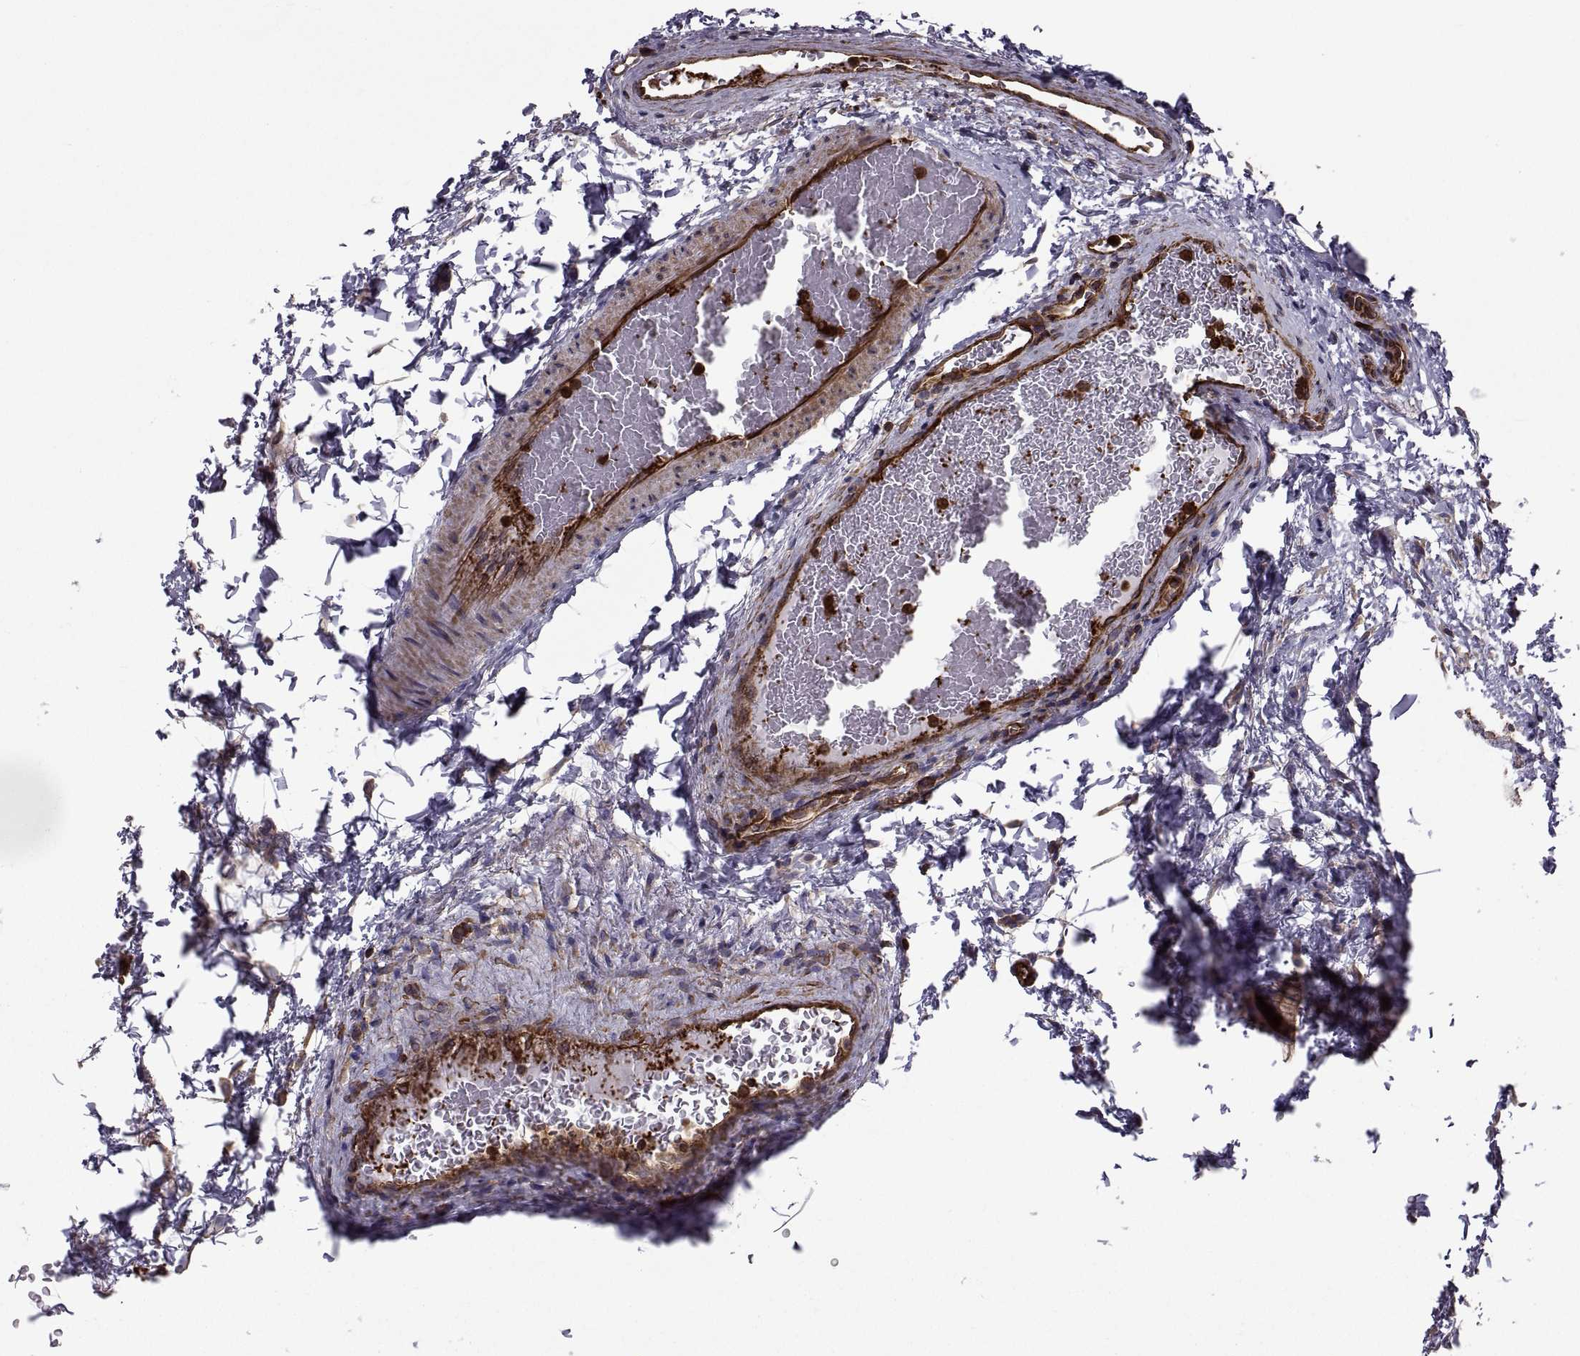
{"staining": {"intensity": "strong", "quantity": "25%-75%", "location": "cytoplasmic/membranous"}, "tissue": "stomach", "cell_type": "Glandular cells", "image_type": "normal", "snomed": [{"axis": "morphology", "description": "Normal tissue, NOS"}, {"axis": "morphology", "description": "Adenocarcinoma, NOS"}, {"axis": "morphology", "description": "Adenocarcinoma, High grade"}, {"axis": "topography", "description": "Stomach, upper"}, {"axis": "topography", "description": "Stomach"}], "caption": "This is a histology image of immunohistochemistry (IHC) staining of normal stomach, which shows strong expression in the cytoplasmic/membranous of glandular cells.", "gene": "MYH9", "patient": {"sex": "female", "age": 65}}